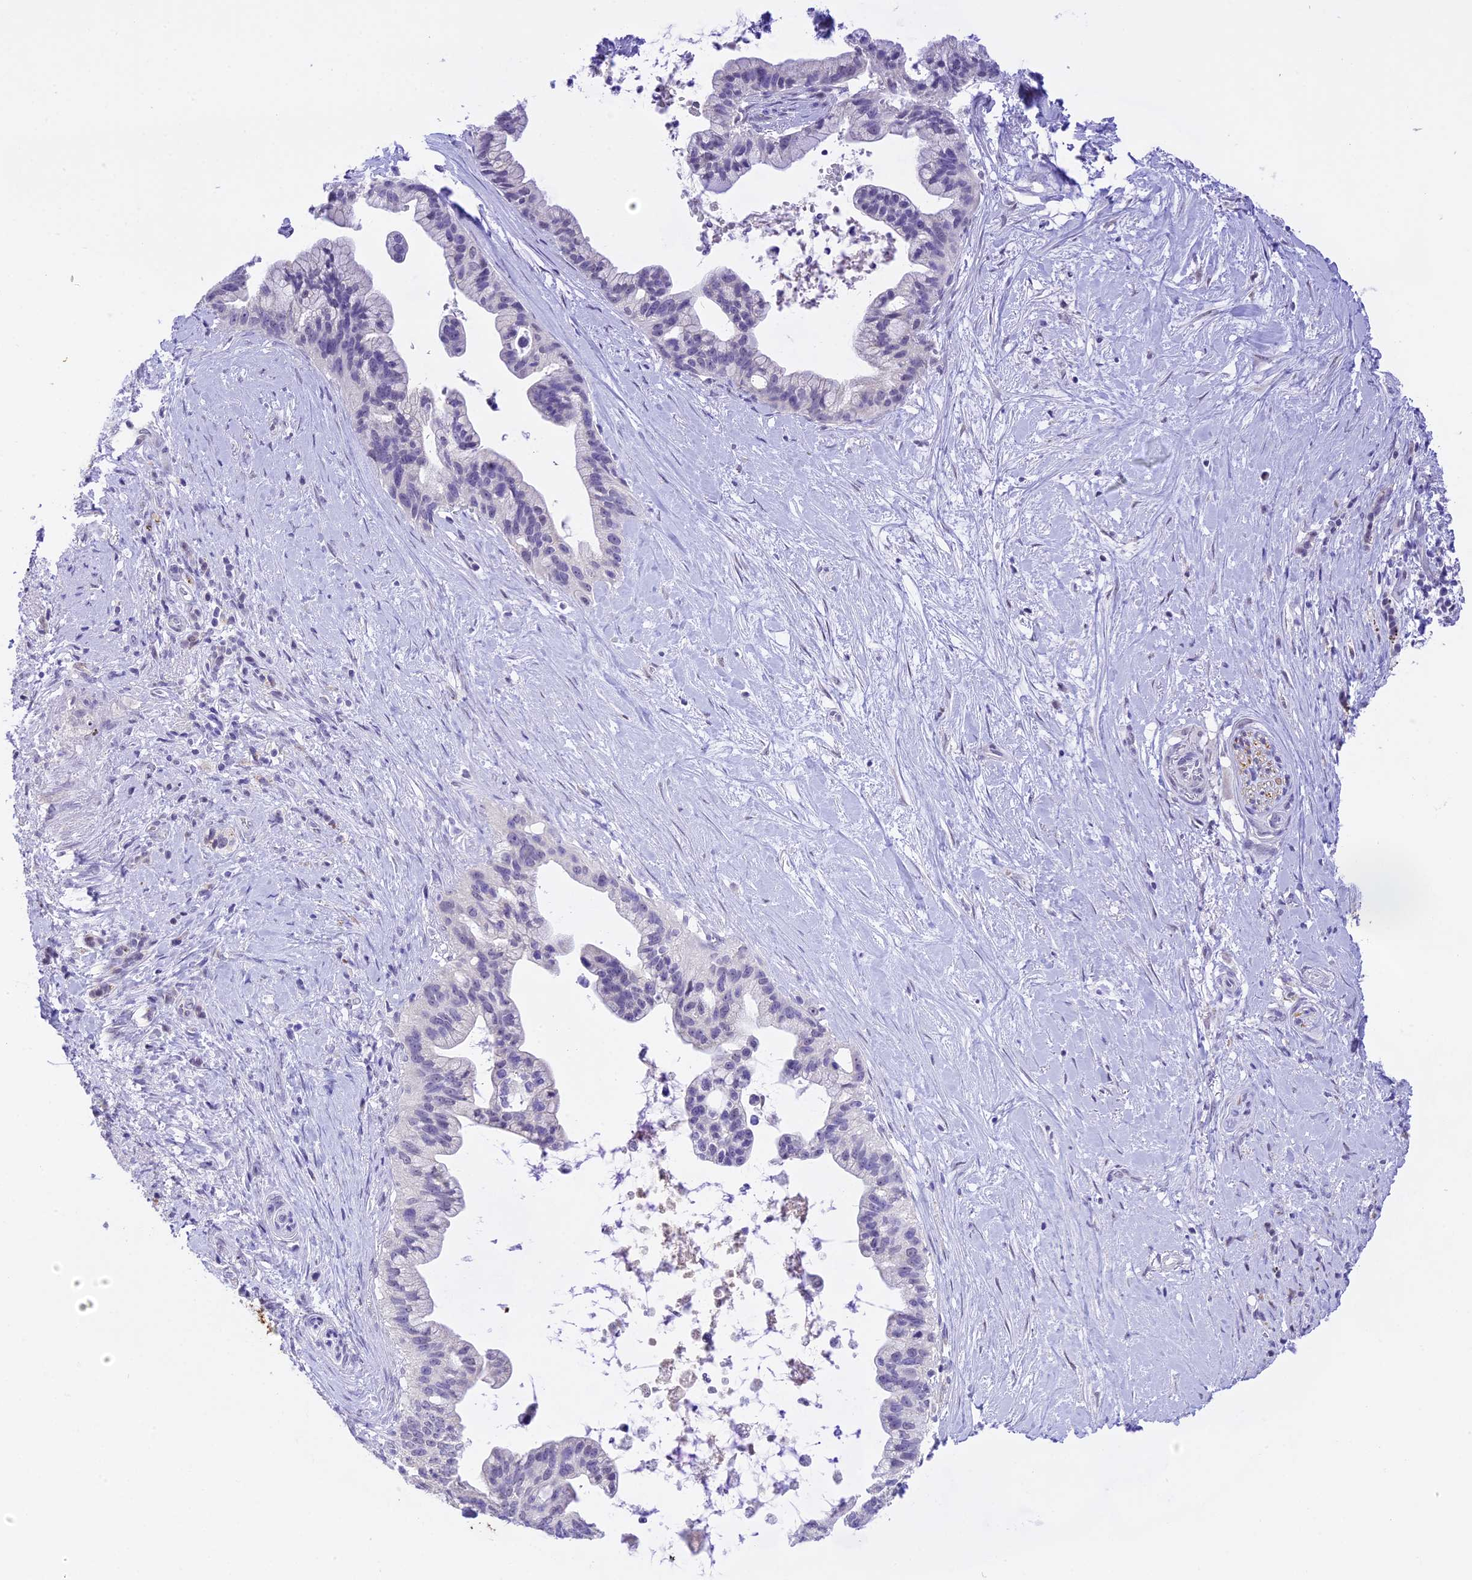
{"staining": {"intensity": "negative", "quantity": "none", "location": "none"}, "tissue": "pancreatic cancer", "cell_type": "Tumor cells", "image_type": "cancer", "snomed": [{"axis": "morphology", "description": "Adenocarcinoma, NOS"}, {"axis": "topography", "description": "Pancreas"}], "caption": "Human adenocarcinoma (pancreatic) stained for a protein using immunohistochemistry (IHC) reveals no staining in tumor cells.", "gene": "AHSP", "patient": {"sex": "female", "age": 83}}